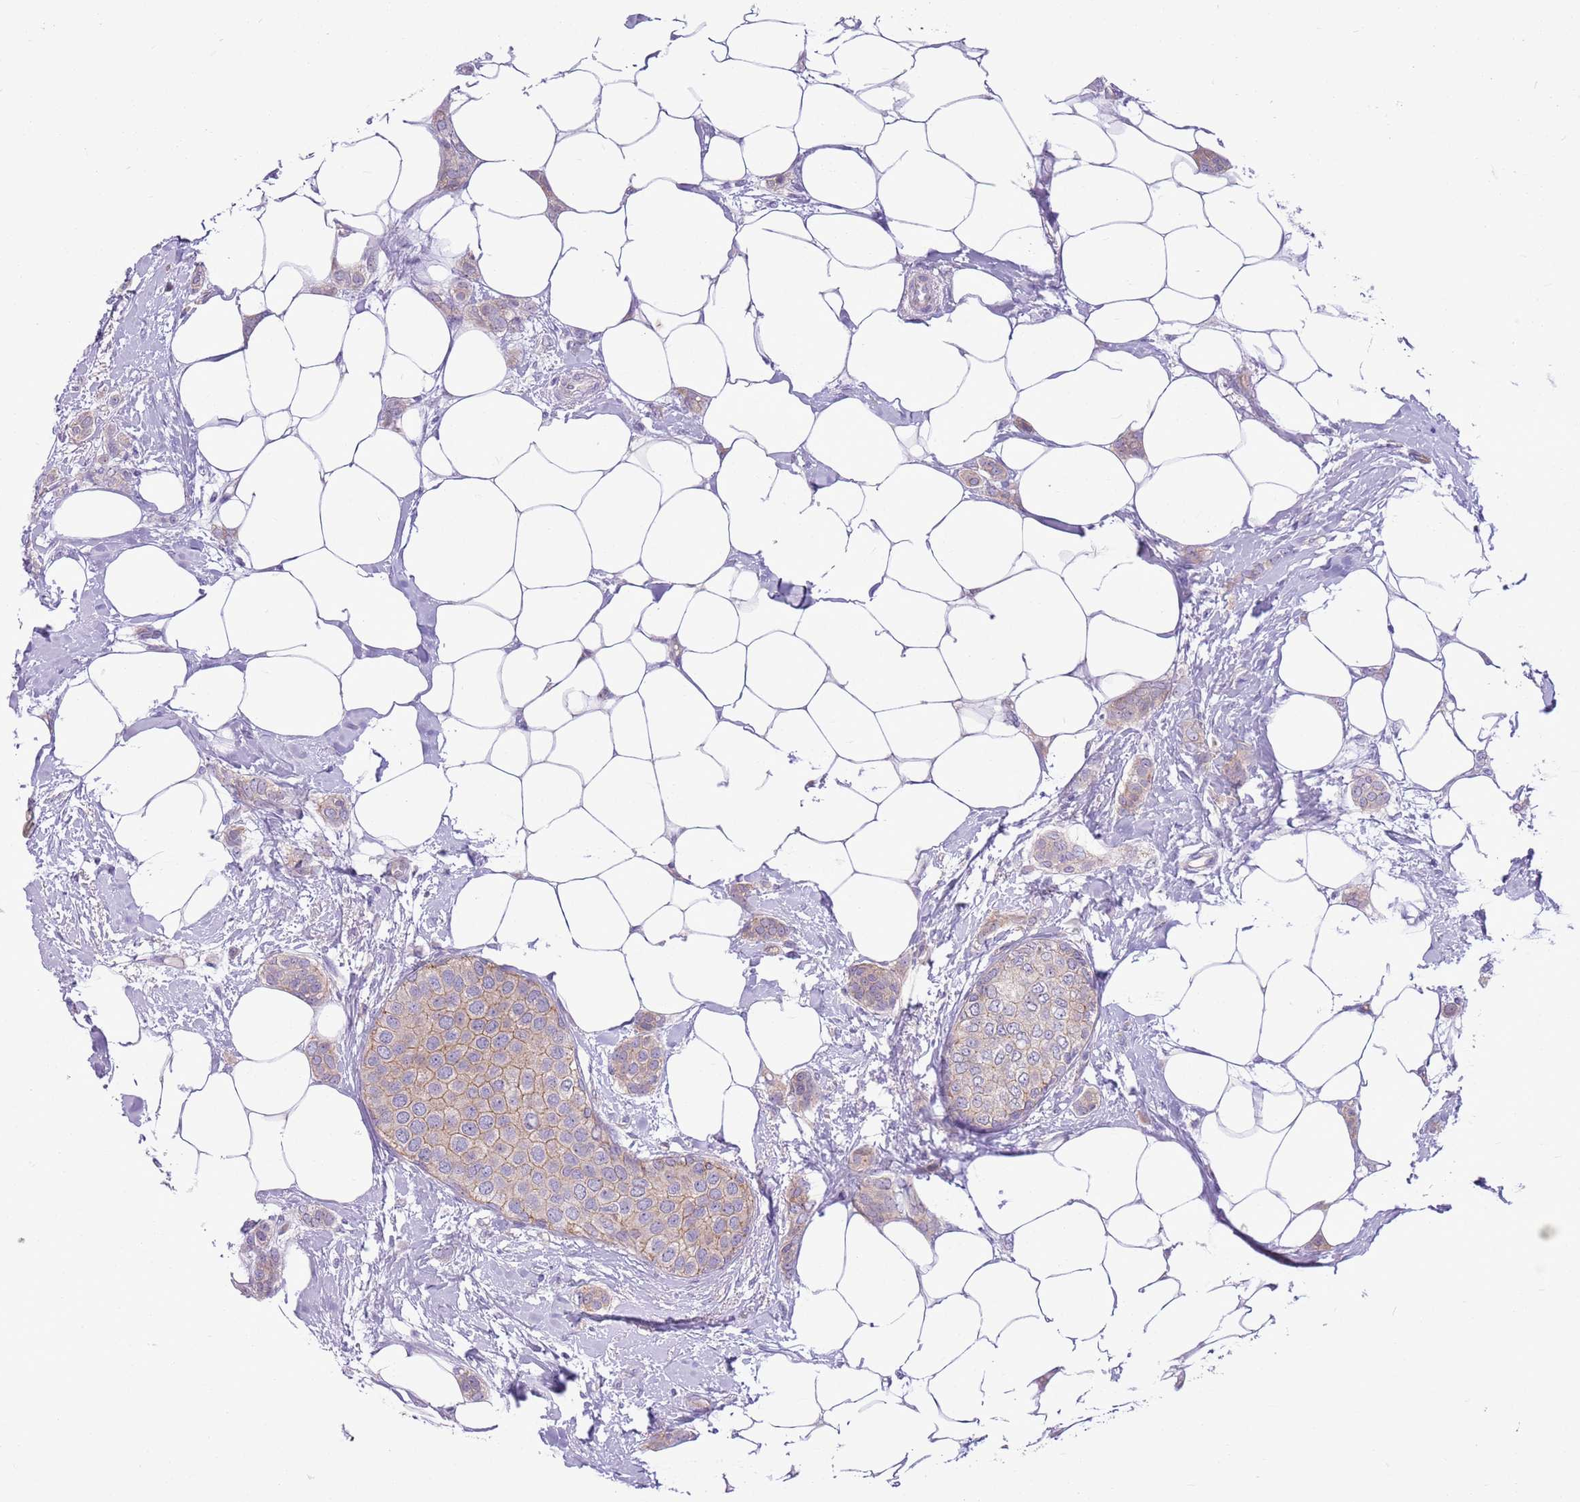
{"staining": {"intensity": "weak", "quantity": "25%-75%", "location": "cytoplasmic/membranous"}, "tissue": "breast cancer", "cell_type": "Tumor cells", "image_type": "cancer", "snomed": [{"axis": "morphology", "description": "Duct carcinoma"}, {"axis": "topography", "description": "Breast"}], "caption": "This image exhibits immunohistochemistry staining of breast cancer, with low weak cytoplasmic/membranous positivity in approximately 25%-75% of tumor cells.", "gene": "PARP8", "patient": {"sex": "female", "age": 72}}